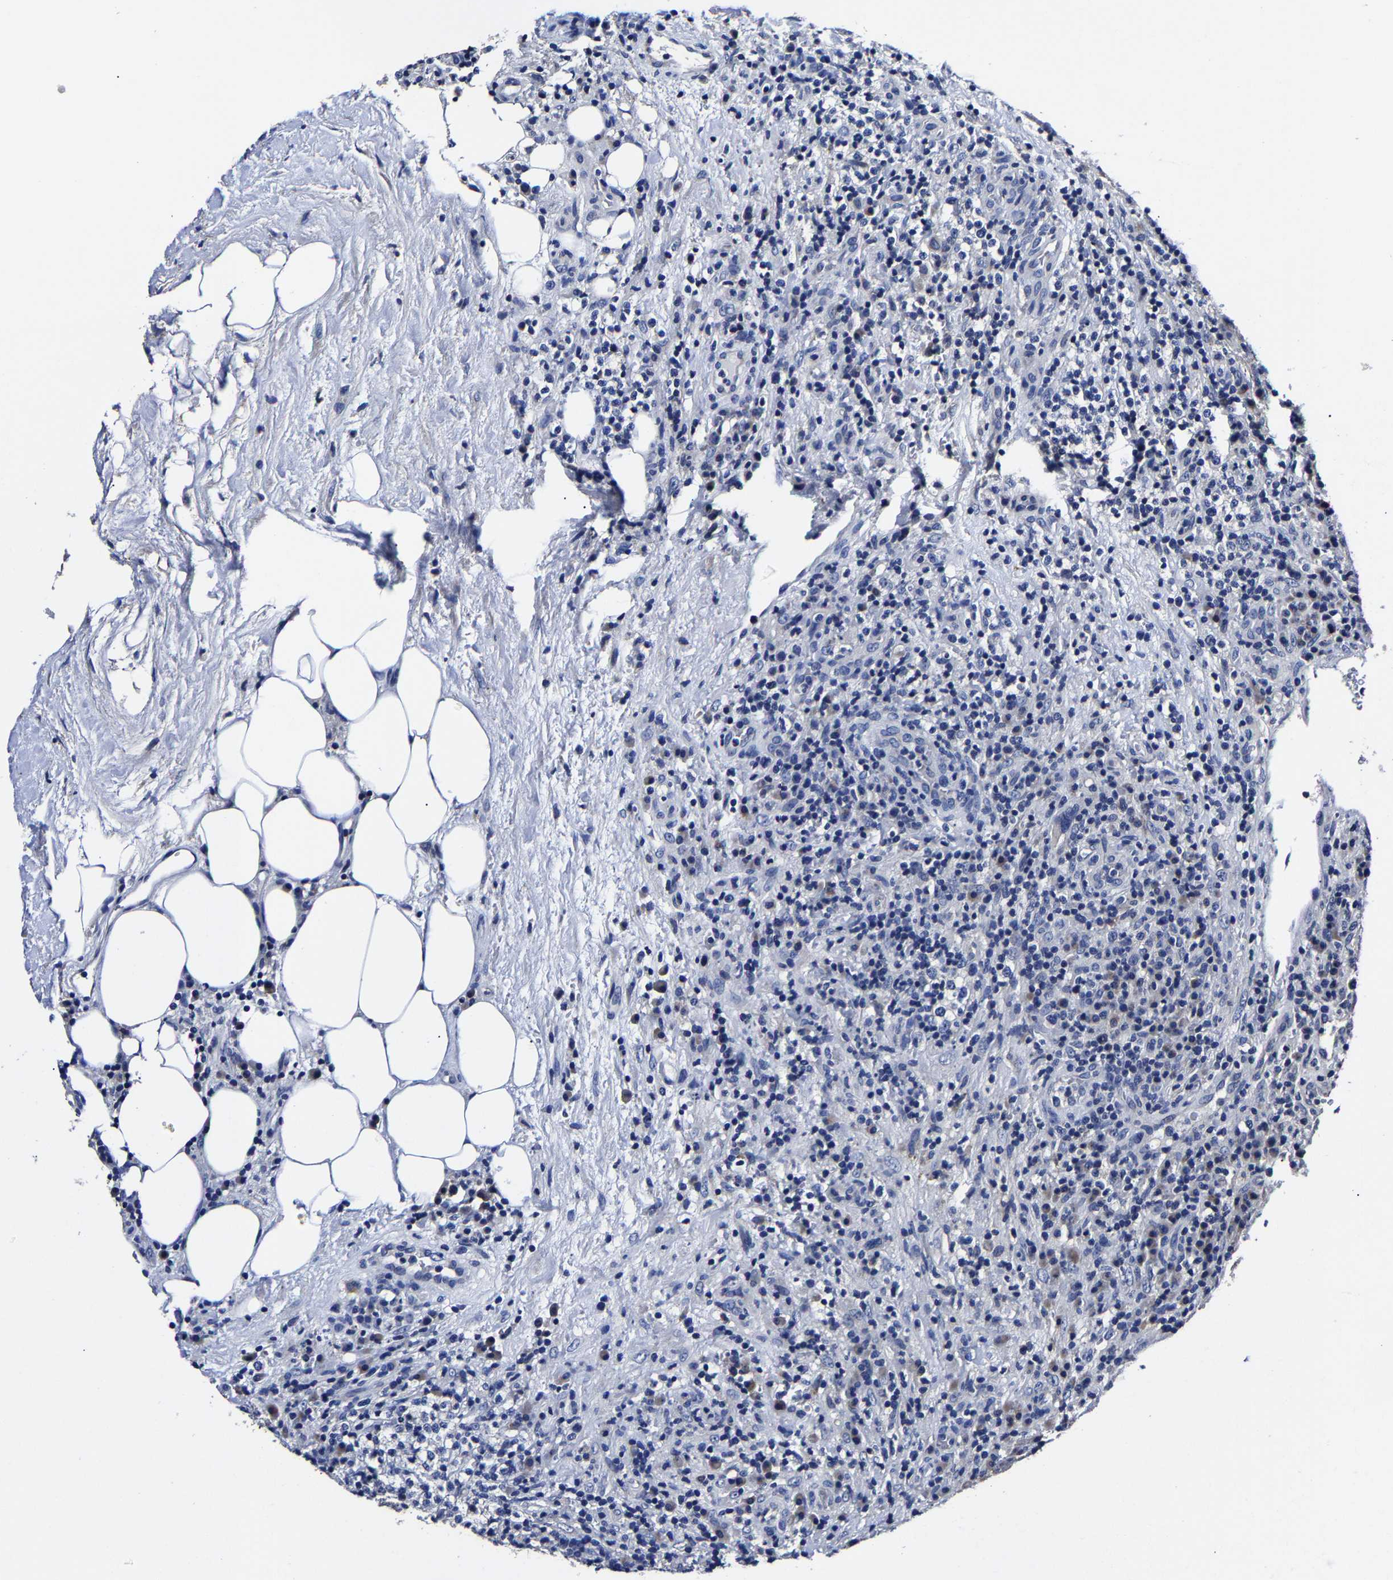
{"staining": {"intensity": "negative", "quantity": "none", "location": "none"}, "tissue": "lymphoma", "cell_type": "Tumor cells", "image_type": "cancer", "snomed": [{"axis": "morphology", "description": "Malignant lymphoma, non-Hodgkin's type, High grade"}, {"axis": "topography", "description": "Lymph node"}], "caption": "Tumor cells show no significant positivity in lymphoma.", "gene": "AKAP4", "patient": {"sex": "female", "age": 76}}